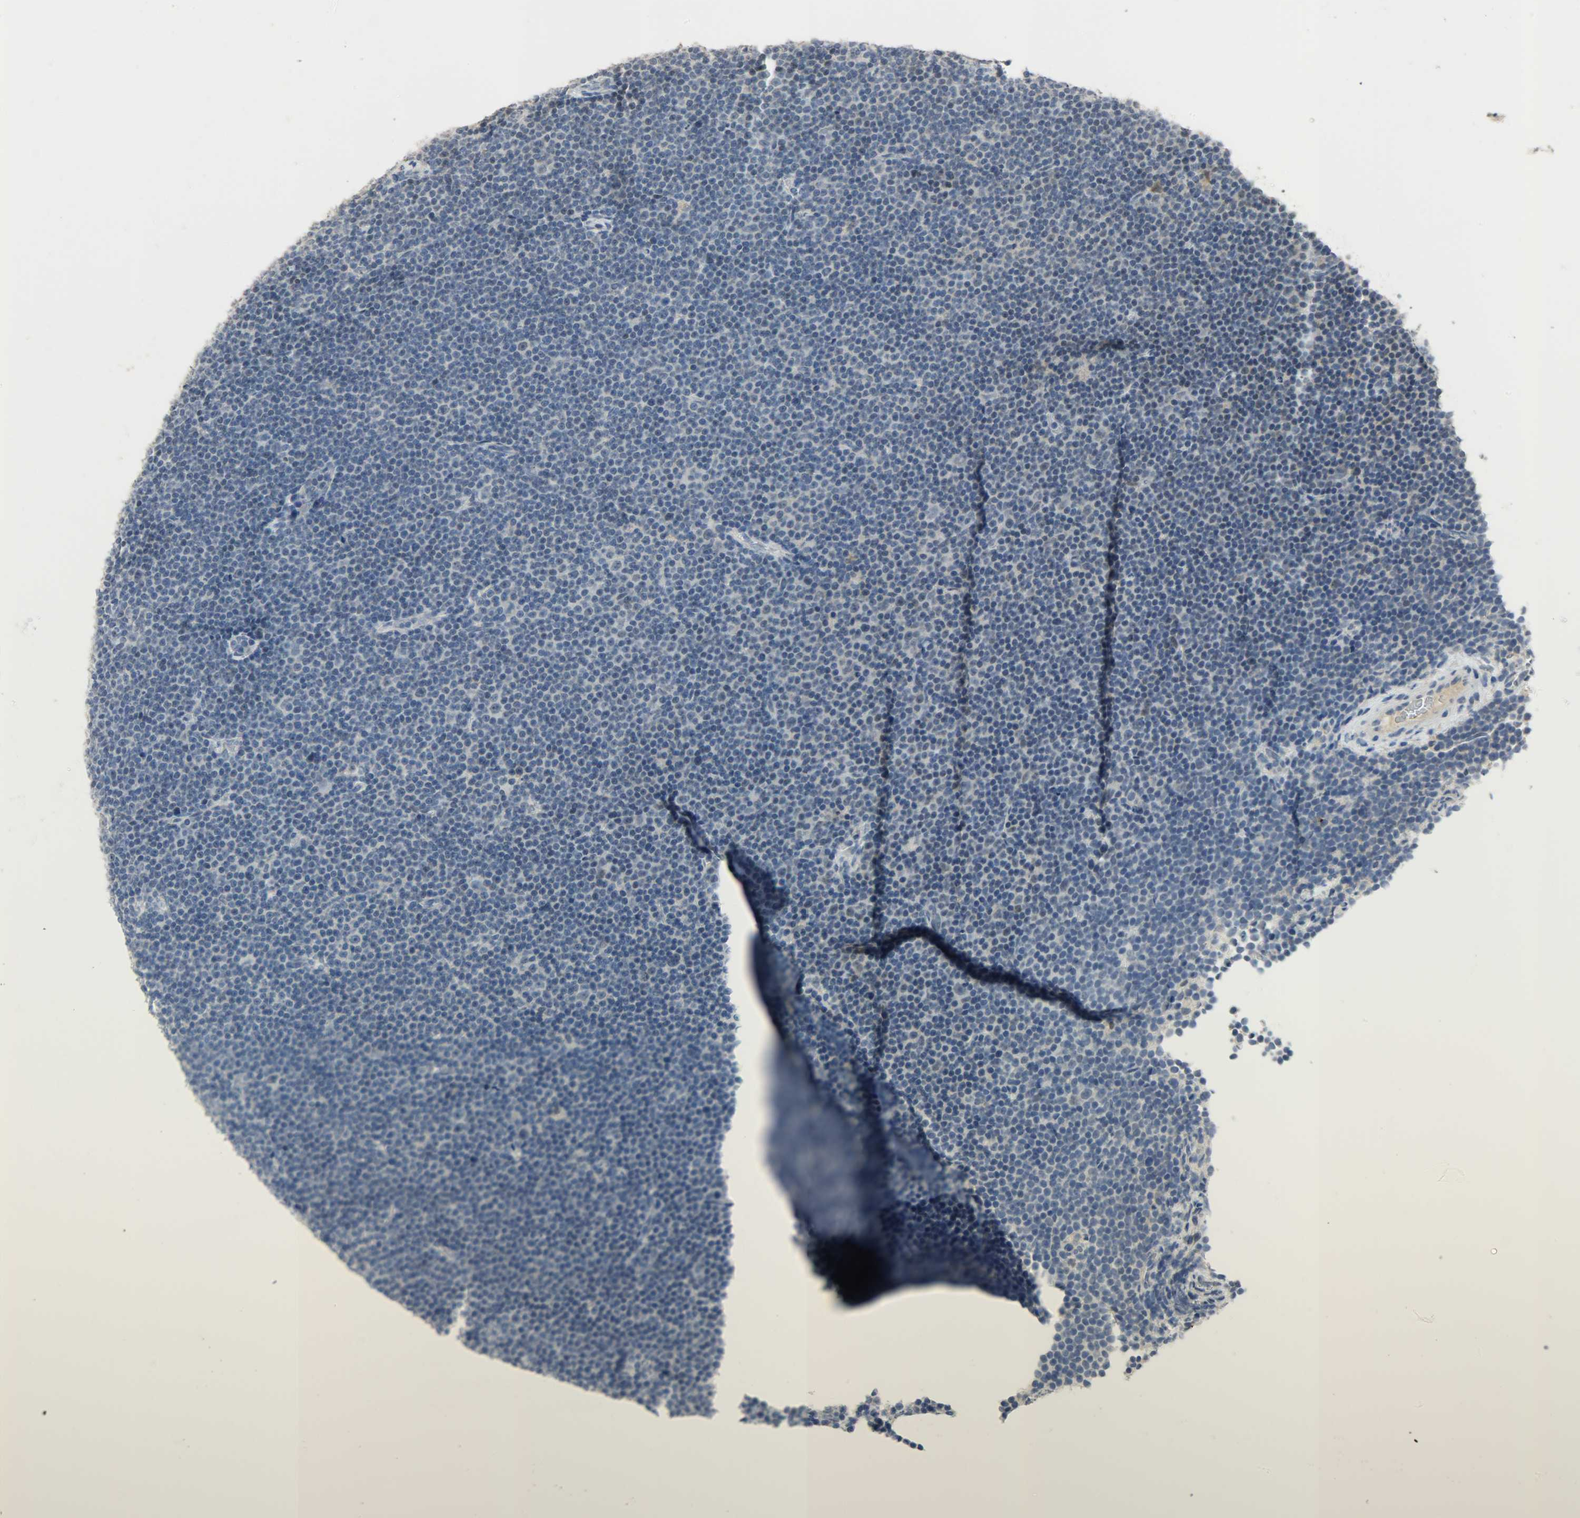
{"staining": {"intensity": "negative", "quantity": "none", "location": "none"}, "tissue": "lymphoma", "cell_type": "Tumor cells", "image_type": "cancer", "snomed": [{"axis": "morphology", "description": "Malignant lymphoma, non-Hodgkin's type, Low grade"}, {"axis": "topography", "description": "Lymph node"}], "caption": "The image exhibits no significant staining in tumor cells of malignant lymphoma, non-Hodgkin's type (low-grade).", "gene": "DNAJB6", "patient": {"sex": "female", "age": 67}}